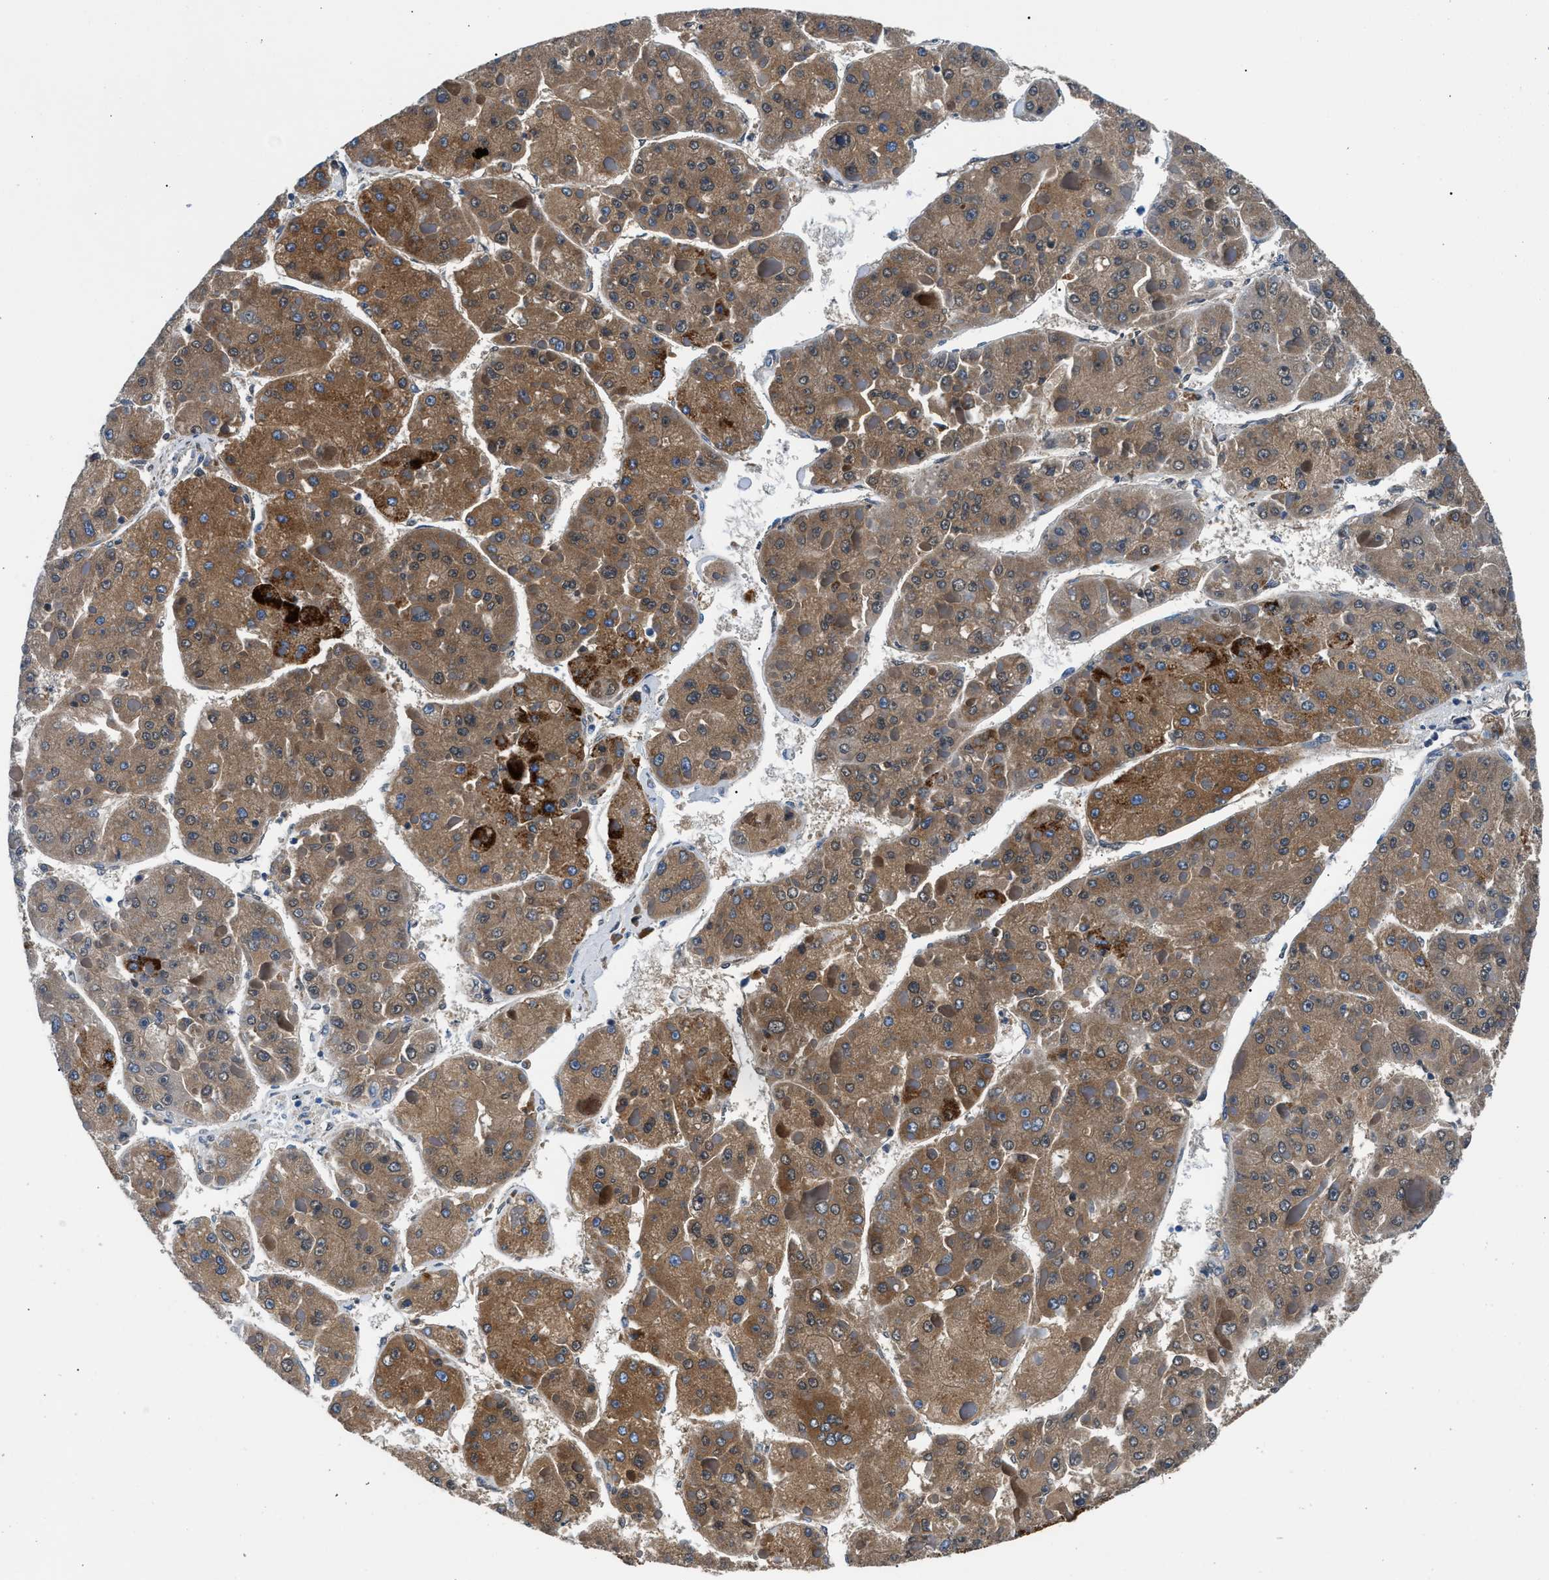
{"staining": {"intensity": "moderate", "quantity": "25%-75%", "location": "cytoplasmic/membranous"}, "tissue": "liver cancer", "cell_type": "Tumor cells", "image_type": "cancer", "snomed": [{"axis": "morphology", "description": "Carcinoma, Hepatocellular, NOS"}, {"axis": "topography", "description": "Liver"}], "caption": "DAB (3,3'-diaminobenzidine) immunohistochemical staining of human liver cancer displays moderate cytoplasmic/membranous protein positivity in approximately 25%-75% of tumor cells.", "gene": "CPS1", "patient": {"sex": "female", "age": 73}}